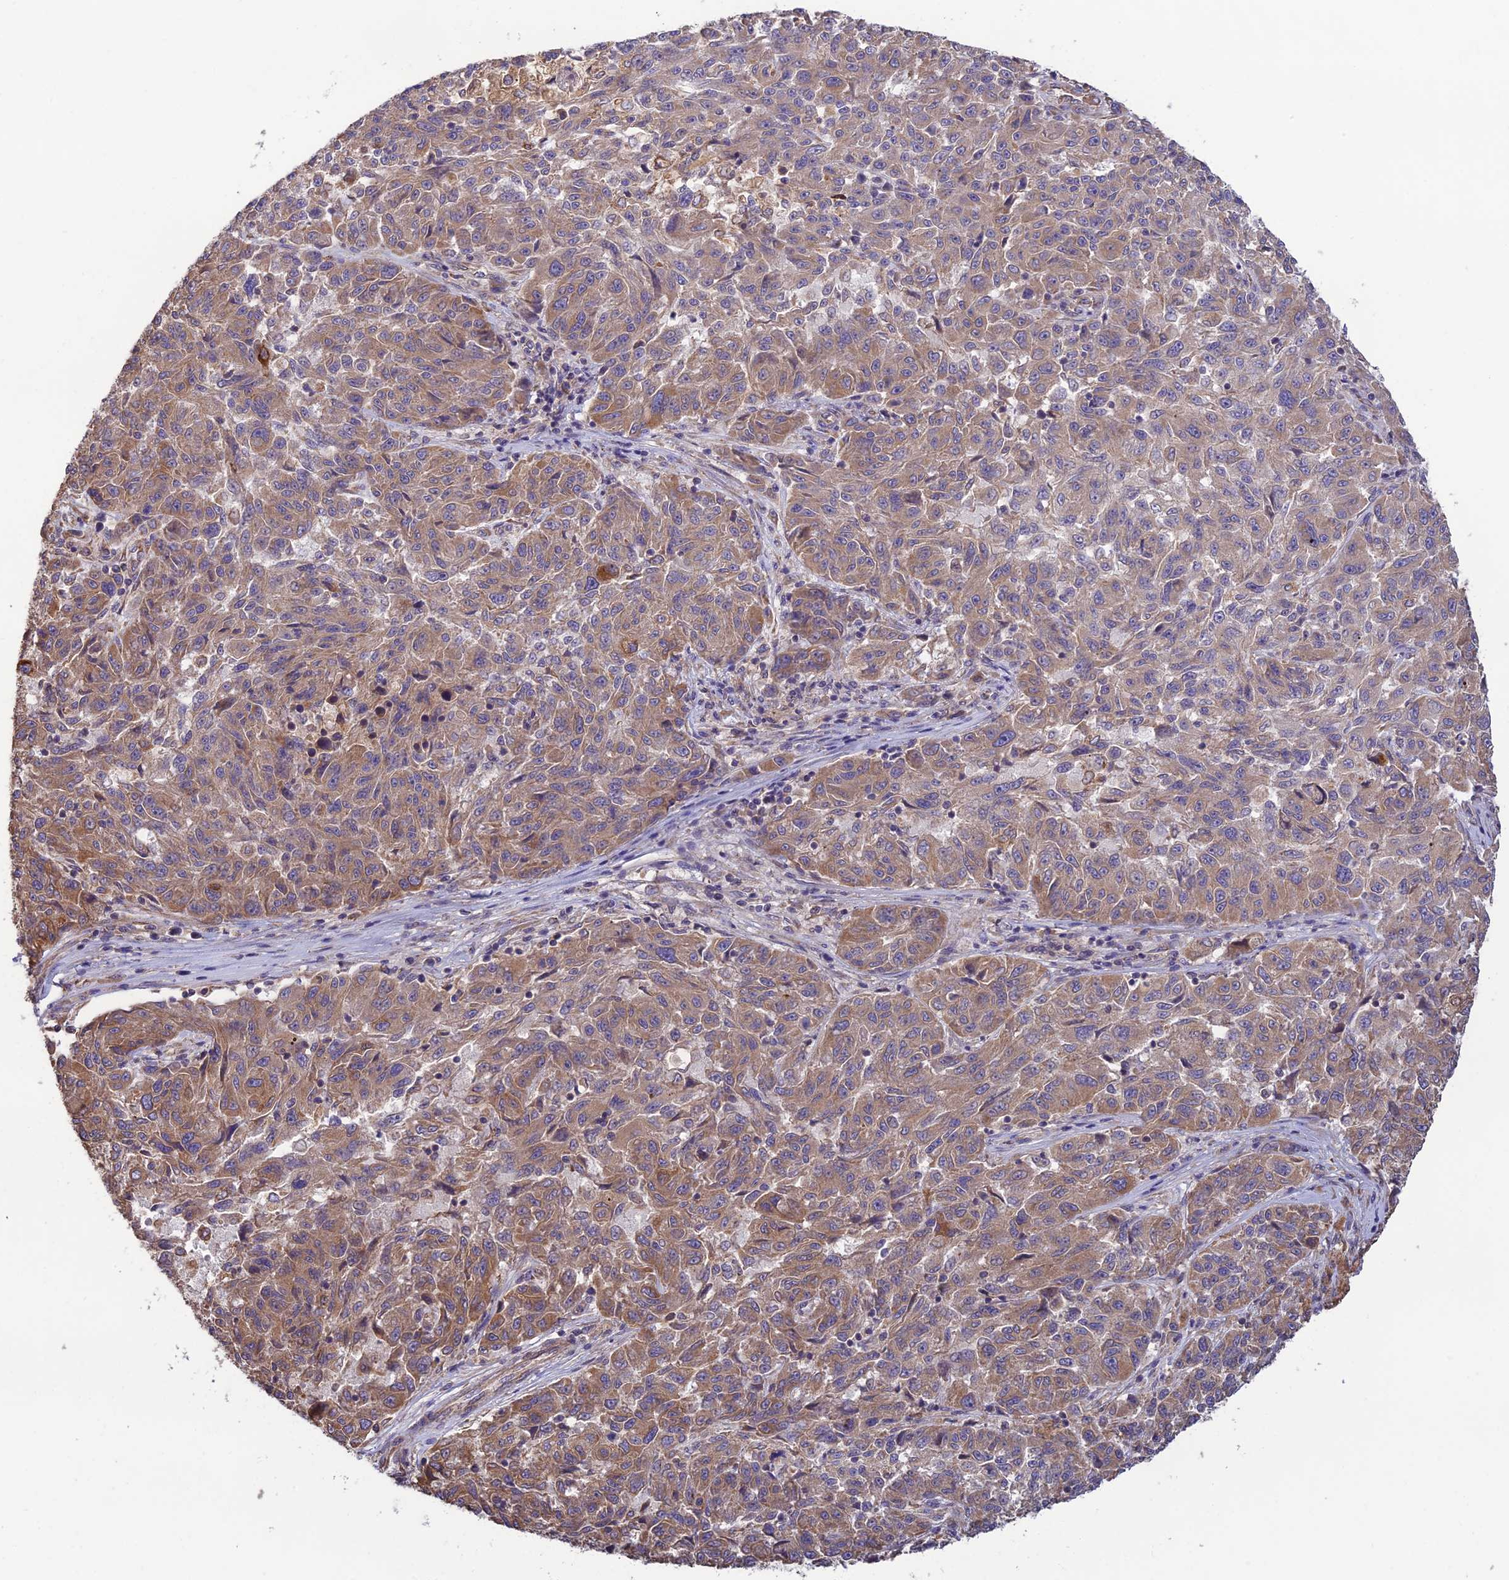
{"staining": {"intensity": "moderate", "quantity": ">75%", "location": "cytoplasmic/membranous"}, "tissue": "melanoma", "cell_type": "Tumor cells", "image_type": "cancer", "snomed": [{"axis": "morphology", "description": "Malignant melanoma, NOS"}, {"axis": "topography", "description": "Skin"}], "caption": "Immunohistochemistry (IHC) photomicrograph of neoplastic tissue: human malignant melanoma stained using IHC reveals medium levels of moderate protein expression localized specifically in the cytoplasmic/membranous of tumor cells, appearing as a cytoplasmic/membranous brown color.", "gene": "MRNIP", "patient": {"sex": "male", "age": 53}}